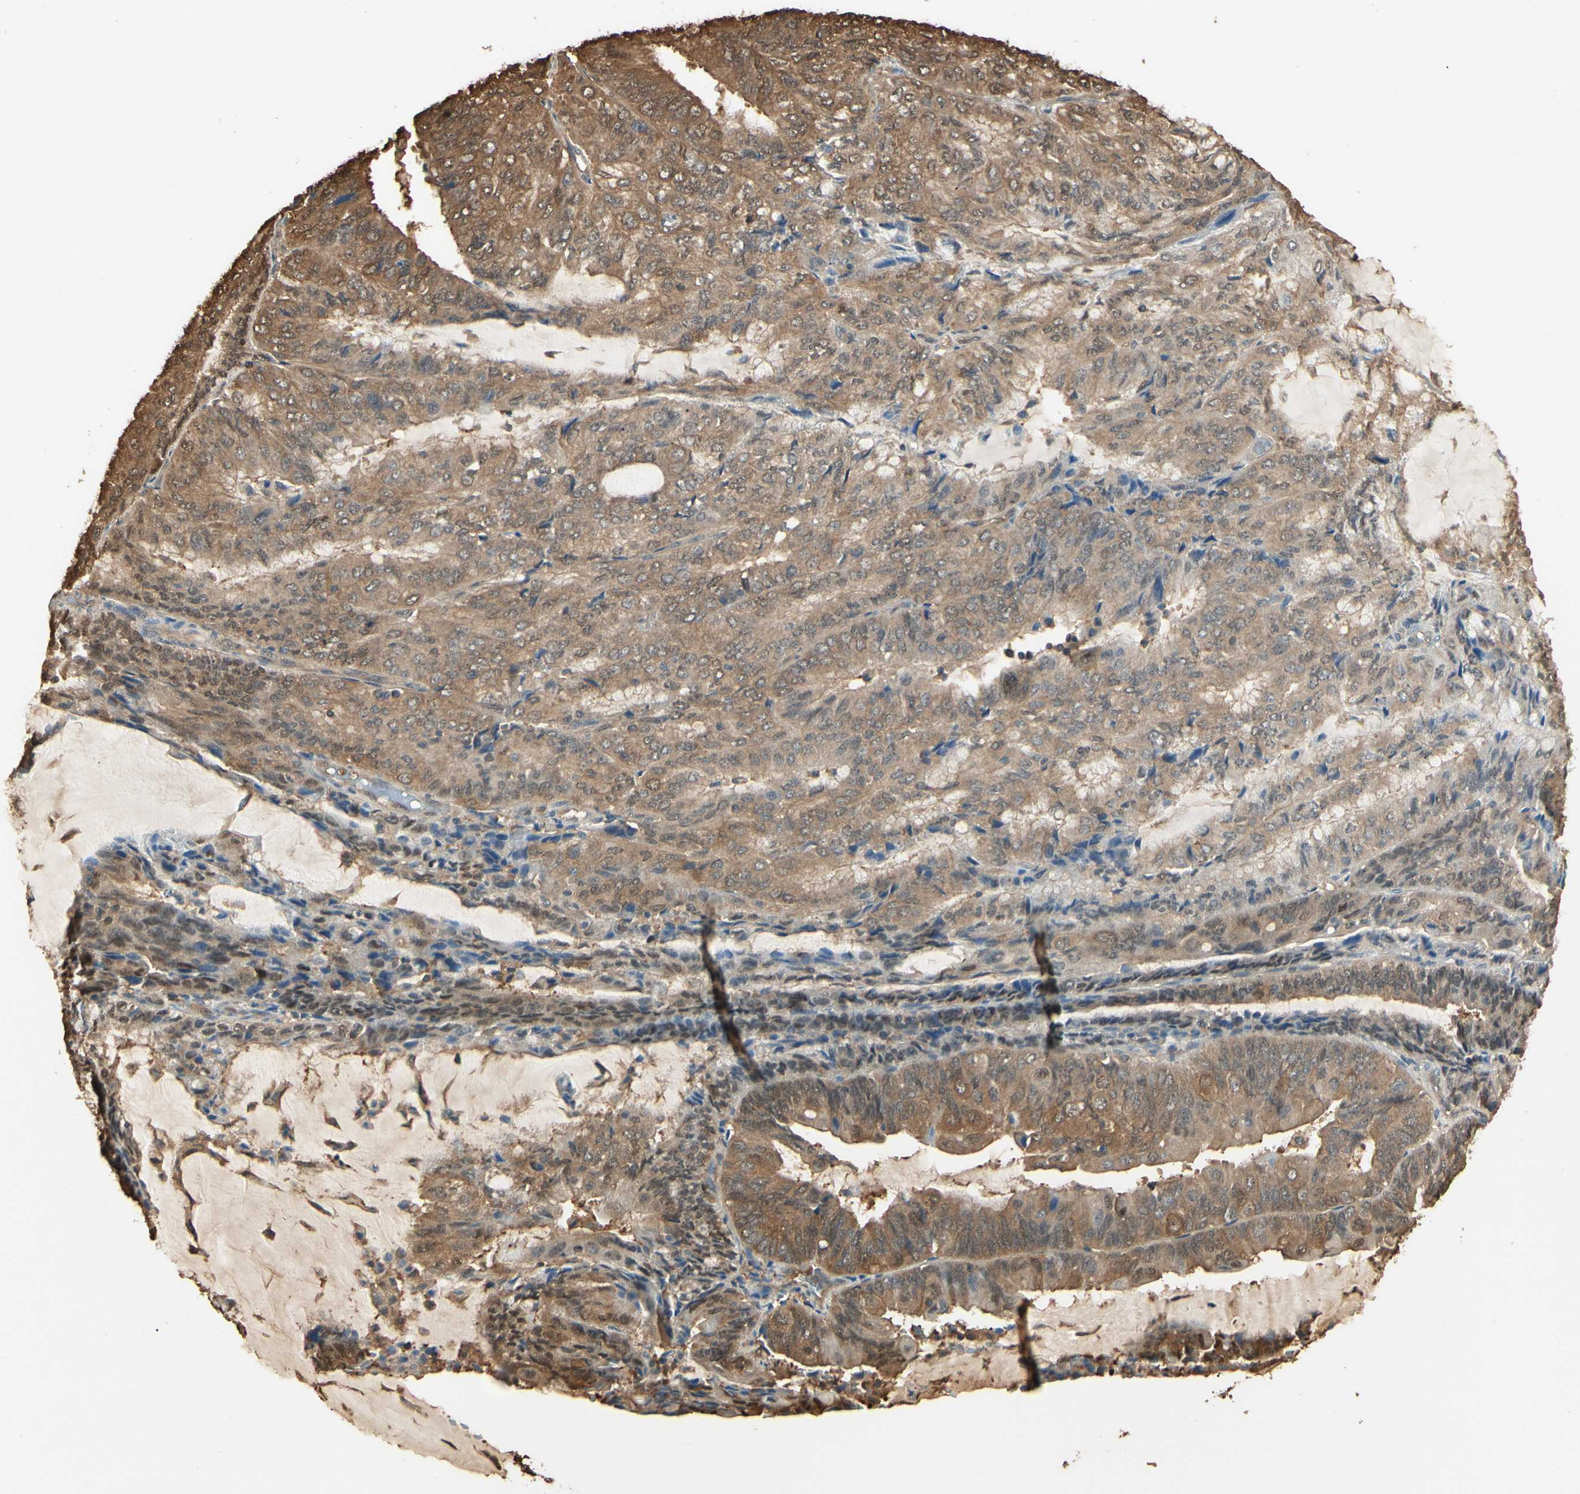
{"staining": {"intensity": "moderate", "quantity": ">75%", "location": "cytoplasmic/membranous,nuclear"}, "tissue": "endometrial cancer", "cell_type": "Tumor cells", "image_type": "cancer", "snomed": [{"axis": "morphology", "description": "Adenocarcinoma, NOS"}, {"axis": "topography", "description": "Endometrium"}], "caption": "This histopathology image exhibits endometrial cancer stained with immunohistochemistry (IHC) to label a protein in brown. The cytoplasmic/membranous and nuclear of tumor cells show moderate positivity for the protein. Nuclei are counter-stained blue.", "gene": "YWHAE", "patient": {"sex": "female", "age": 81}}